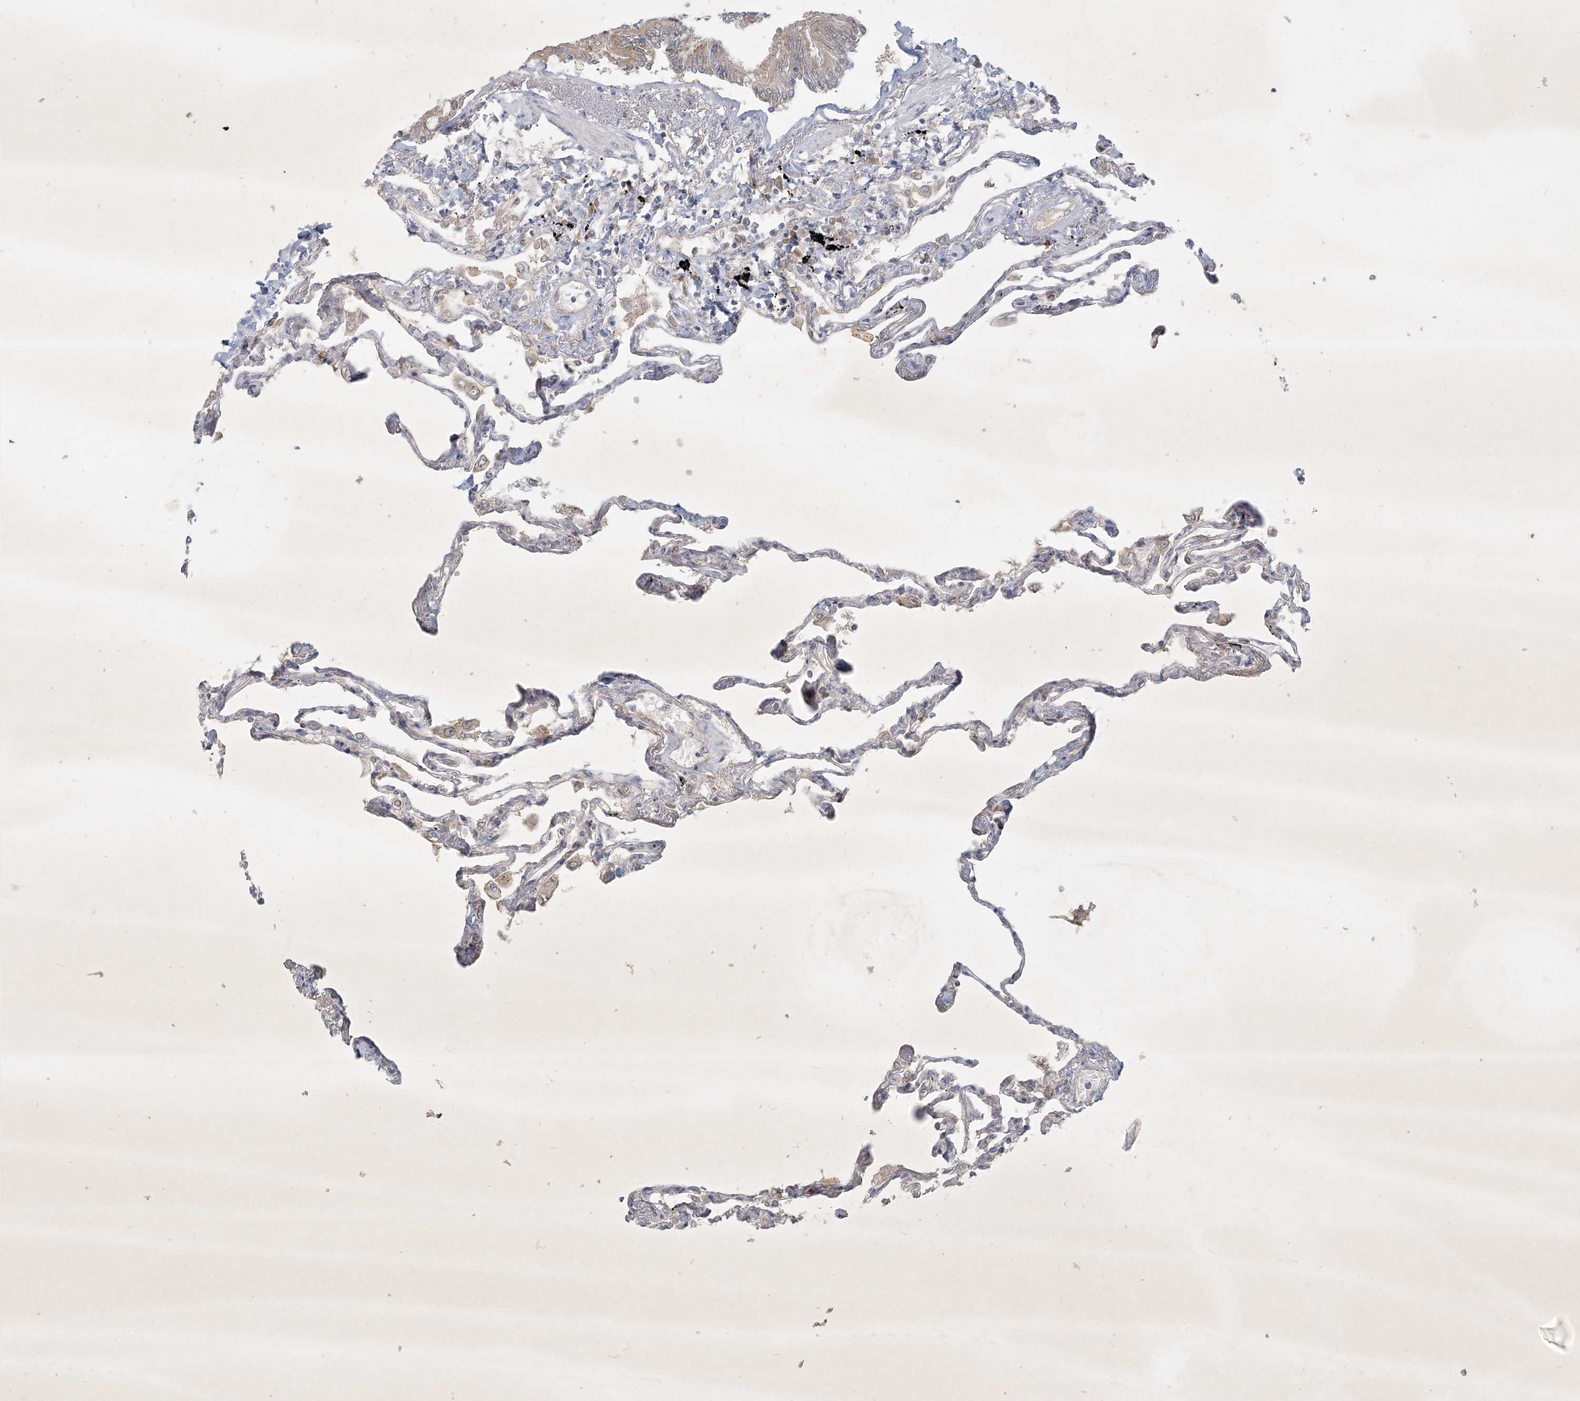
{"staining": {"intensity": "moderate", "quantity": "<25%", "location": "cytoplasmic/membranous"}, "tissue": "lung", "cell_type": "Alveolar cells", "image_type": "normal", "snomed": [{"axis": "morphology", "description": "Normal tissue, NOS"}, {"axis": "topography", "description": "Lung"}], "caption": "An immunohistochemistry photomicrograph of benign tissue is shown. Protein staining in brown highlights moderate cytoplasmic/membranous positivity in lung within alveolar cells.", "gene": "BOD1L2", "patient": {"sex": "female", "age": 67}}